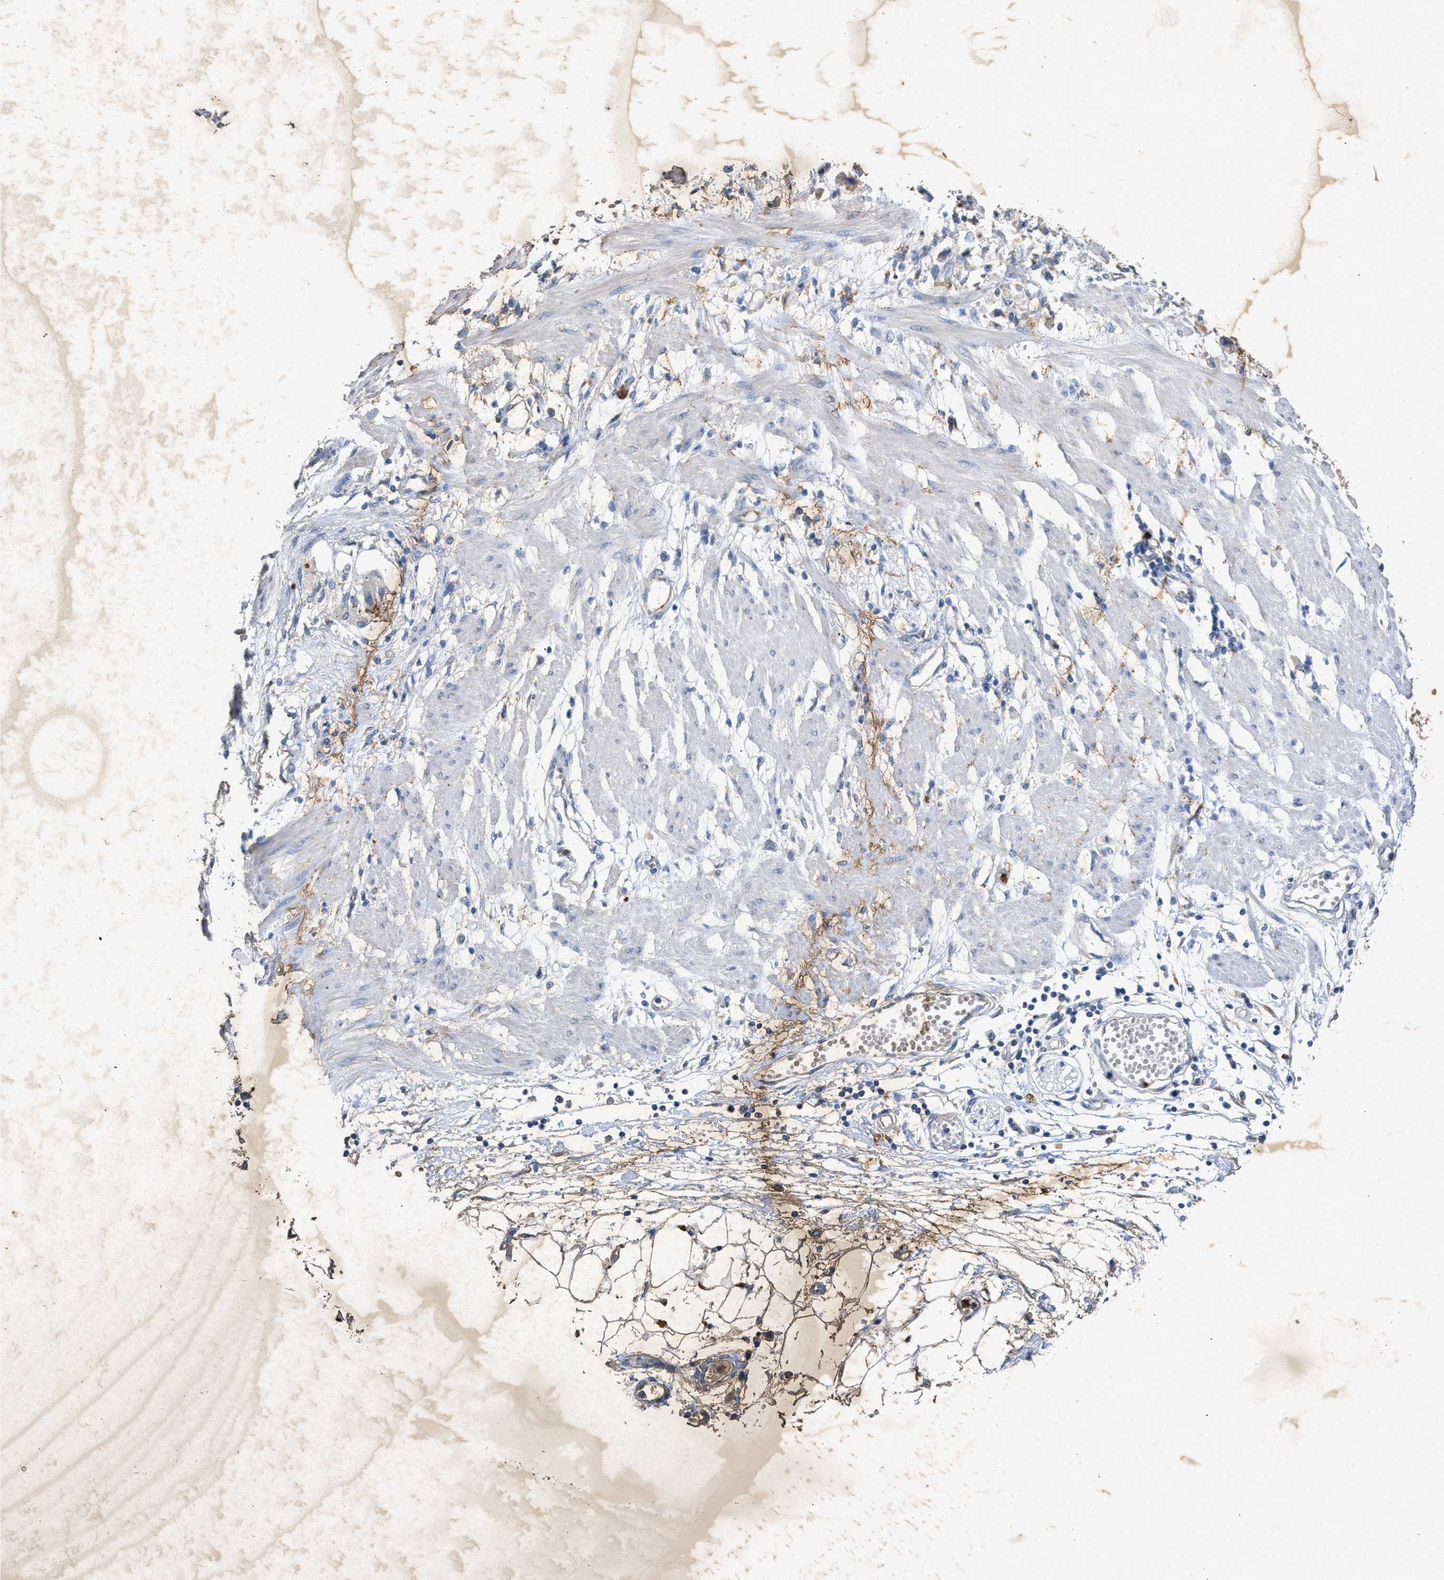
{"staining": {"intensity": "negative", "quantity": "none", "location": "none"}, "tissue": "stomach cancer", "cell_type": "Tumor cells", "image_type": "cancer", "snomed": [{"axis": "morphology", "description": "Adenocarcinoma, NOS"}, {"axis": "topography", "description": "Stomach"}], "caption": "IHC histopathology image of neoplastic tissue: human stomach cancer stained with DAB reveals no significant protein expression in tumor cells.", "gene": "LTB4R2", "patient": {"sex": "female", "age": 59}}